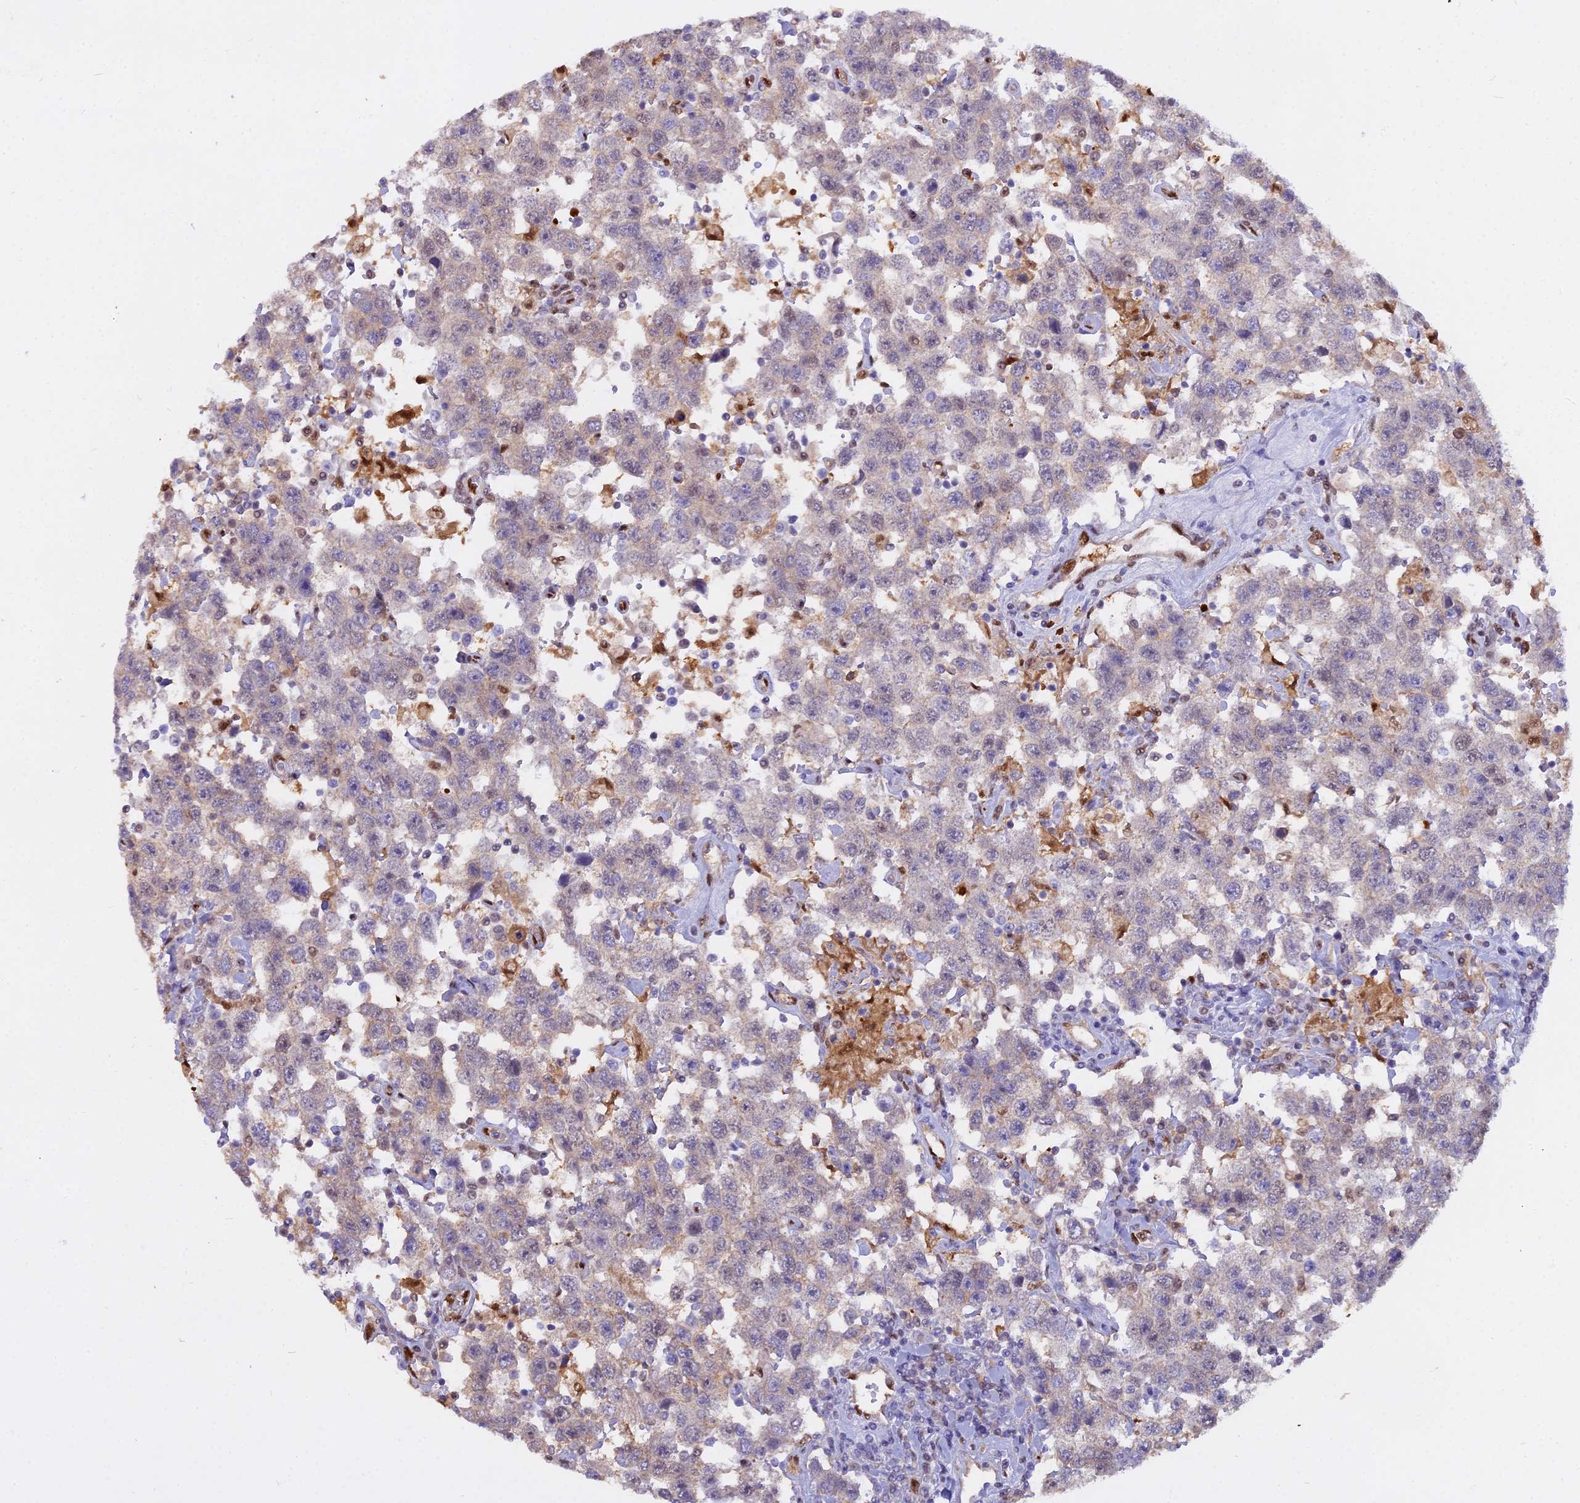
{"staining": {"intensity": "negative", "quantity": "none", "location": "none"}, "tissue": "testis cancer", "cell_type": "Tumor cells", "image_type": "cancer", "snomed": [{"axis": "morphology", "description": "Seminoma, NOS"}, {"axis": "topography", "description": "Testis"}], "caption": "Tumor cells show no significant staining in seminoma (testis).", "gene": "NPEPL1", "patient": {"sex": "male", "age": 41}}